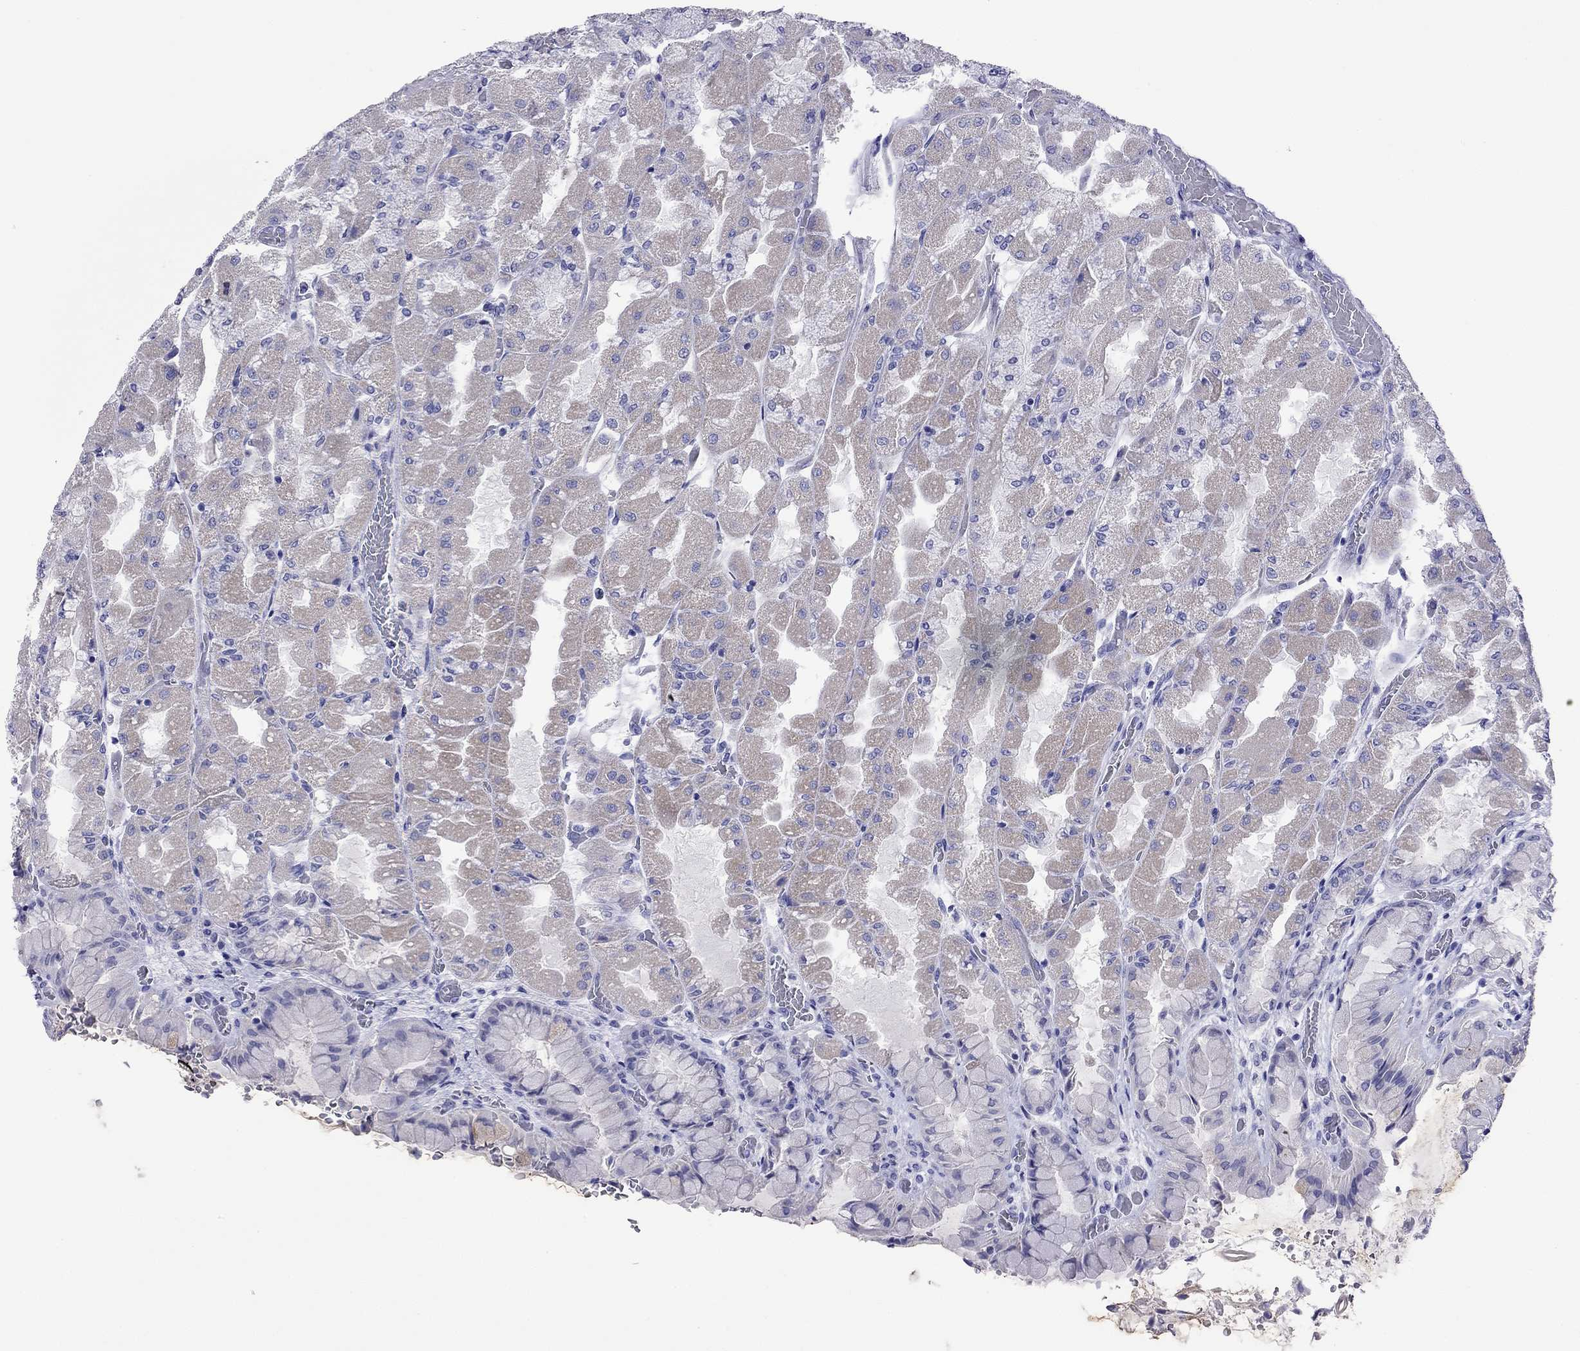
{"staining": {"intensity": "weak", "quantity": "<25%", "location": "cytoplasmic/membranous"}, "tissue": "stomach", "cell_type": "Glandular cells", "image_type": "normal", "snomed": [{"axis": "morphology", "description": "Normal tissue, NOS"}, {"axis": "topography", "description": "Stomach"}], "caption": "Glandular cells are negative for protein expression in unremarkable human stomach. Nuclei are stained in blue.", "gene": "FIGLA", "patient": {"sex": "female", "age": 61}}